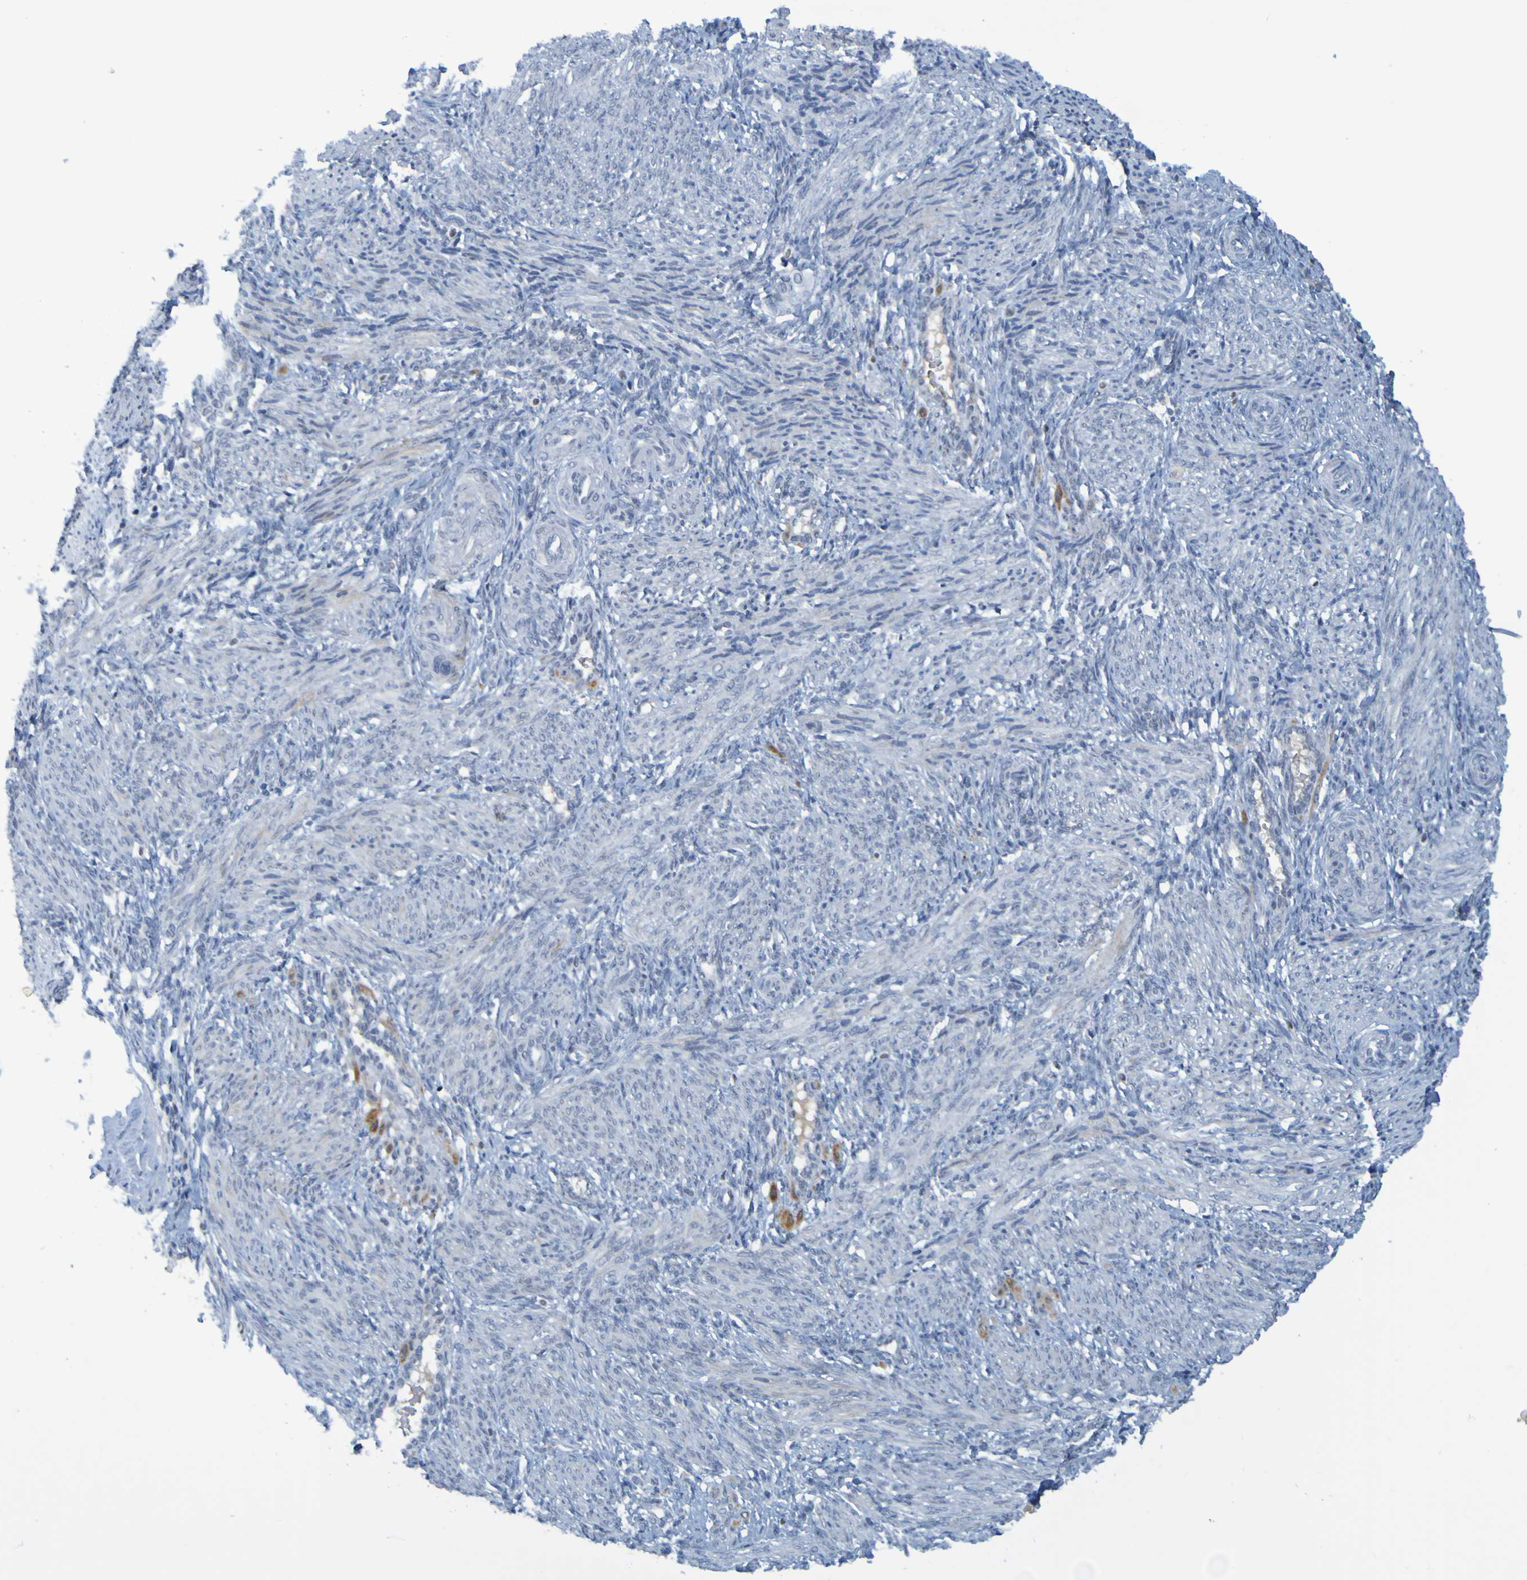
{"staining": {"intensity": "moderate", "quantity": ">75%", "location": "cytoplasmic/membranous"}, "tissue": "smooth muscle", "cell_type": "Smooth muscle cells", "image_type": "normal", "snomed": [{"axis": "morphology", "description": "Normal tissue, NOS"}, {"axis": "topography", "description": "Endometrium"}], "caption": "IHC of unremarkable human smooth muscle displays medium levels of moderate cytoplasmic/membranous positivity in approximately >75% of smooth muscle cells. (IHC, brightfield microscopy, high magnification).", "gene": "USP36", "patient": {"sex": "female", "age": 33}}